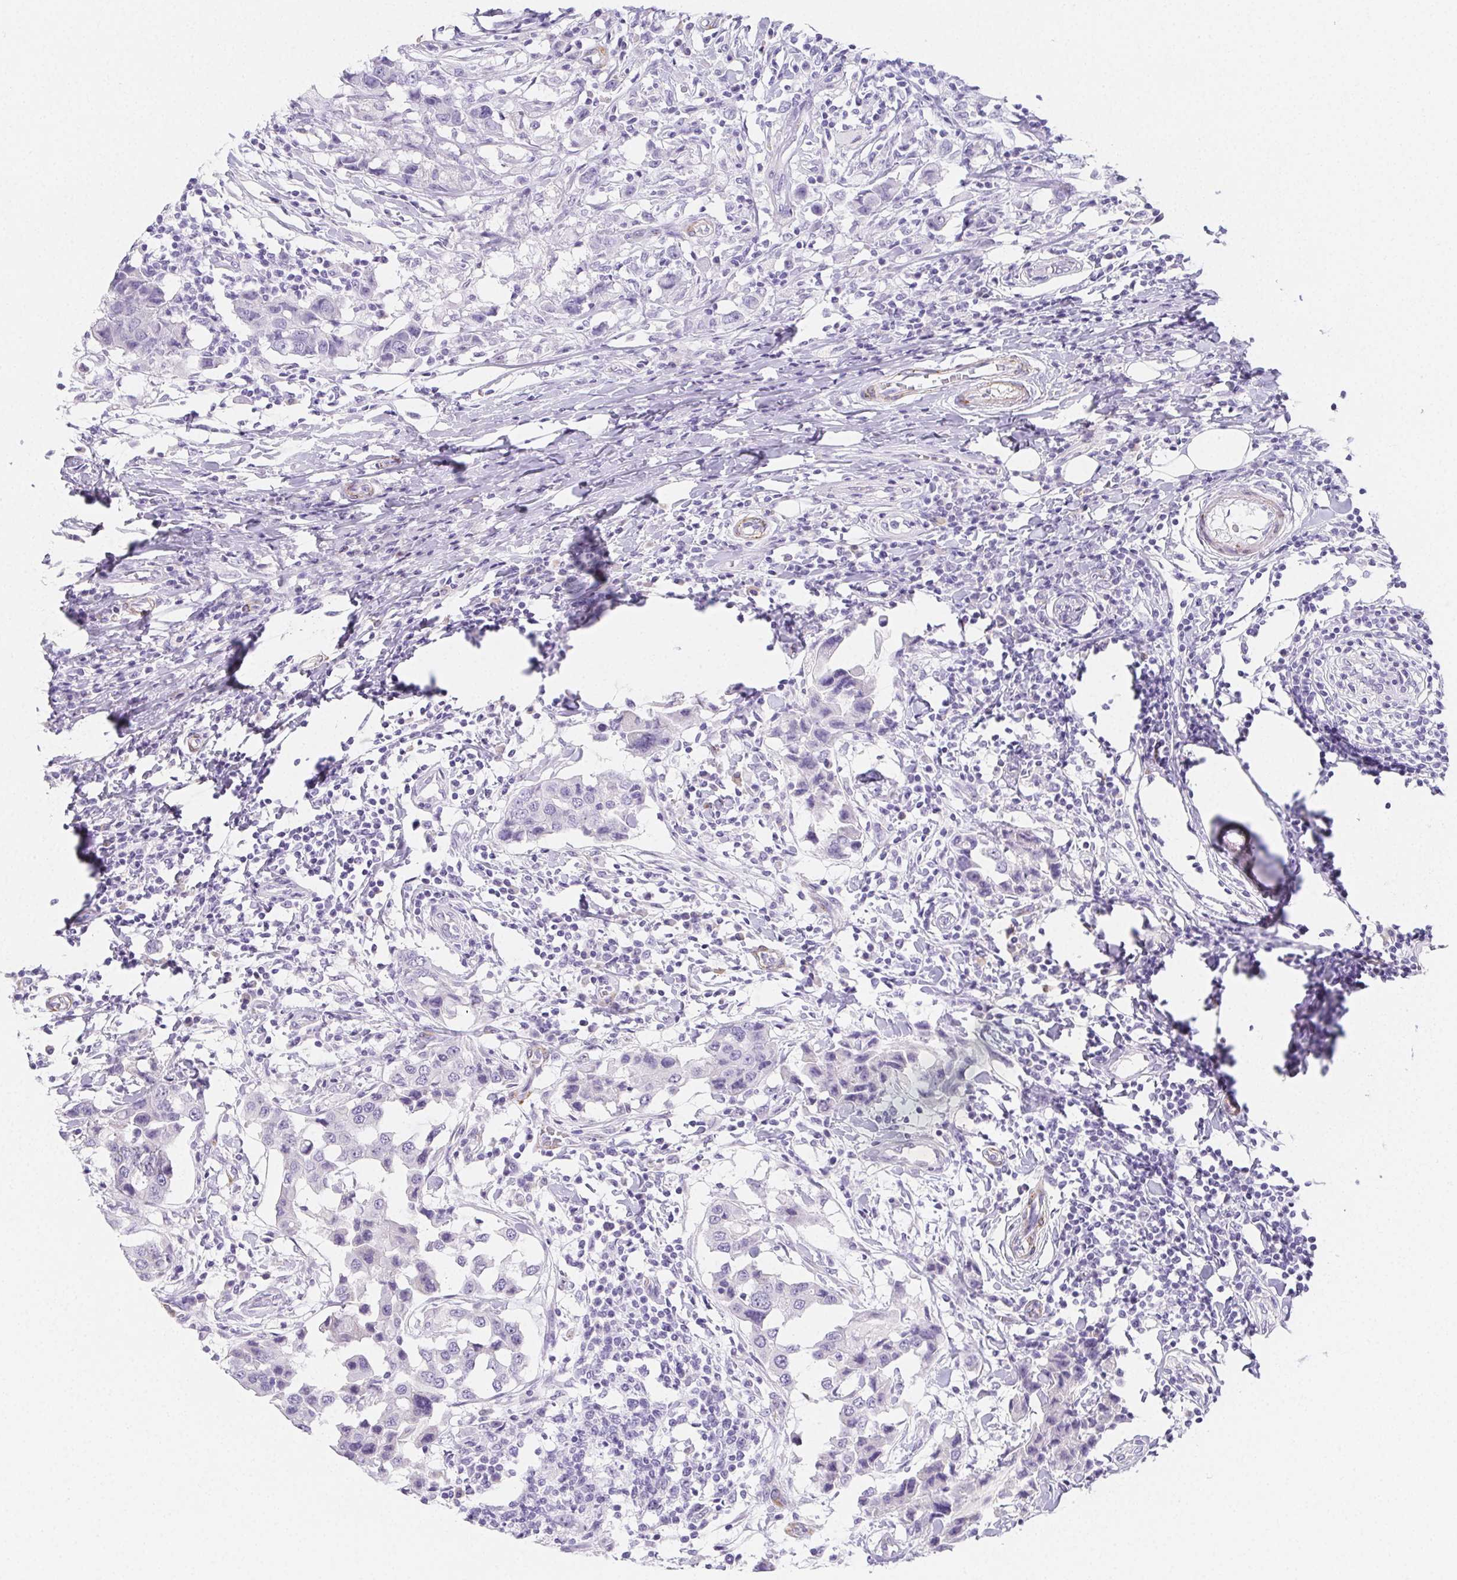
{"staining": {"intensity": "negative", "quantity": "none", "location": "none"}, "tissue": "breast cancer", "cell_type": "Tumor cells", "image_type": "cancer", "snomed": [{"axis": "morphology", "description": "Duct carcinoma"}, {"axis": "topography", "description": "Breast"}], "caption": "Micrograph shows no significant protein expression in tumor cells of intraductal carcinoma (breast).", "gene": "HRC", "patient": {"sex": "female", "age": 27}}